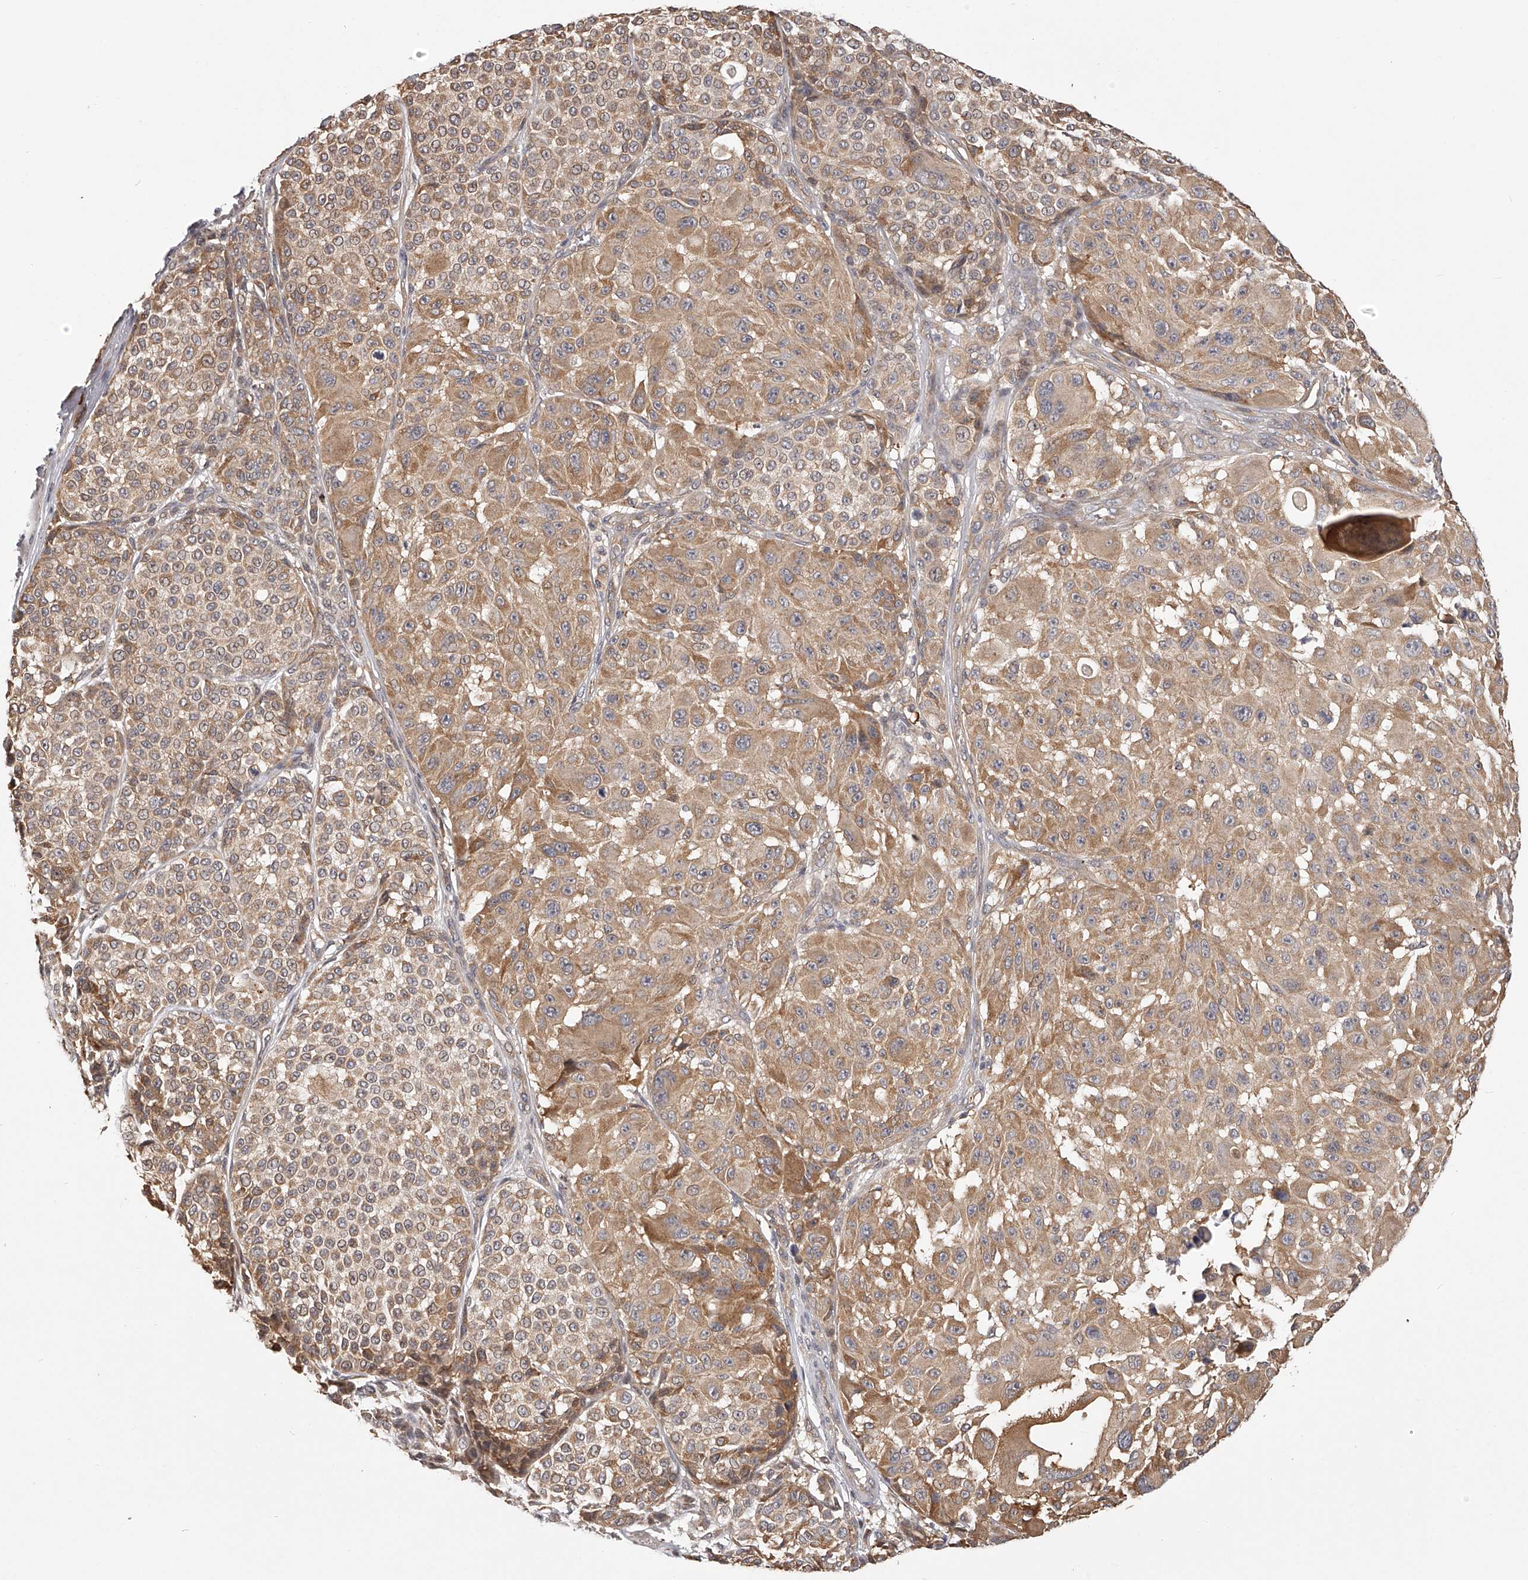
{"staining": {"intensity": "moderate", "quantity": ">75%", "location": "cytoplasmic/membranous"}, "tissue": "melanoma", "cell_type": "Tumor cells", "image_type": "cancer", "snomed": [{"axis": "morphology", "description": "Malignant melanoma, NOS"}, {"axis": "topography", "description": "Skin"}], "caption": "Tumor cells reveal medium levels of moderate cytoplasmic/membranous staining in about >75% of cells in malignant melanoma. (DAB (3,3'-diaminobenzidine) IHC with brightfield microscopy, high magnification).", "gene": "ZNF582", "patient": {"sex": "male", "age": 83}}